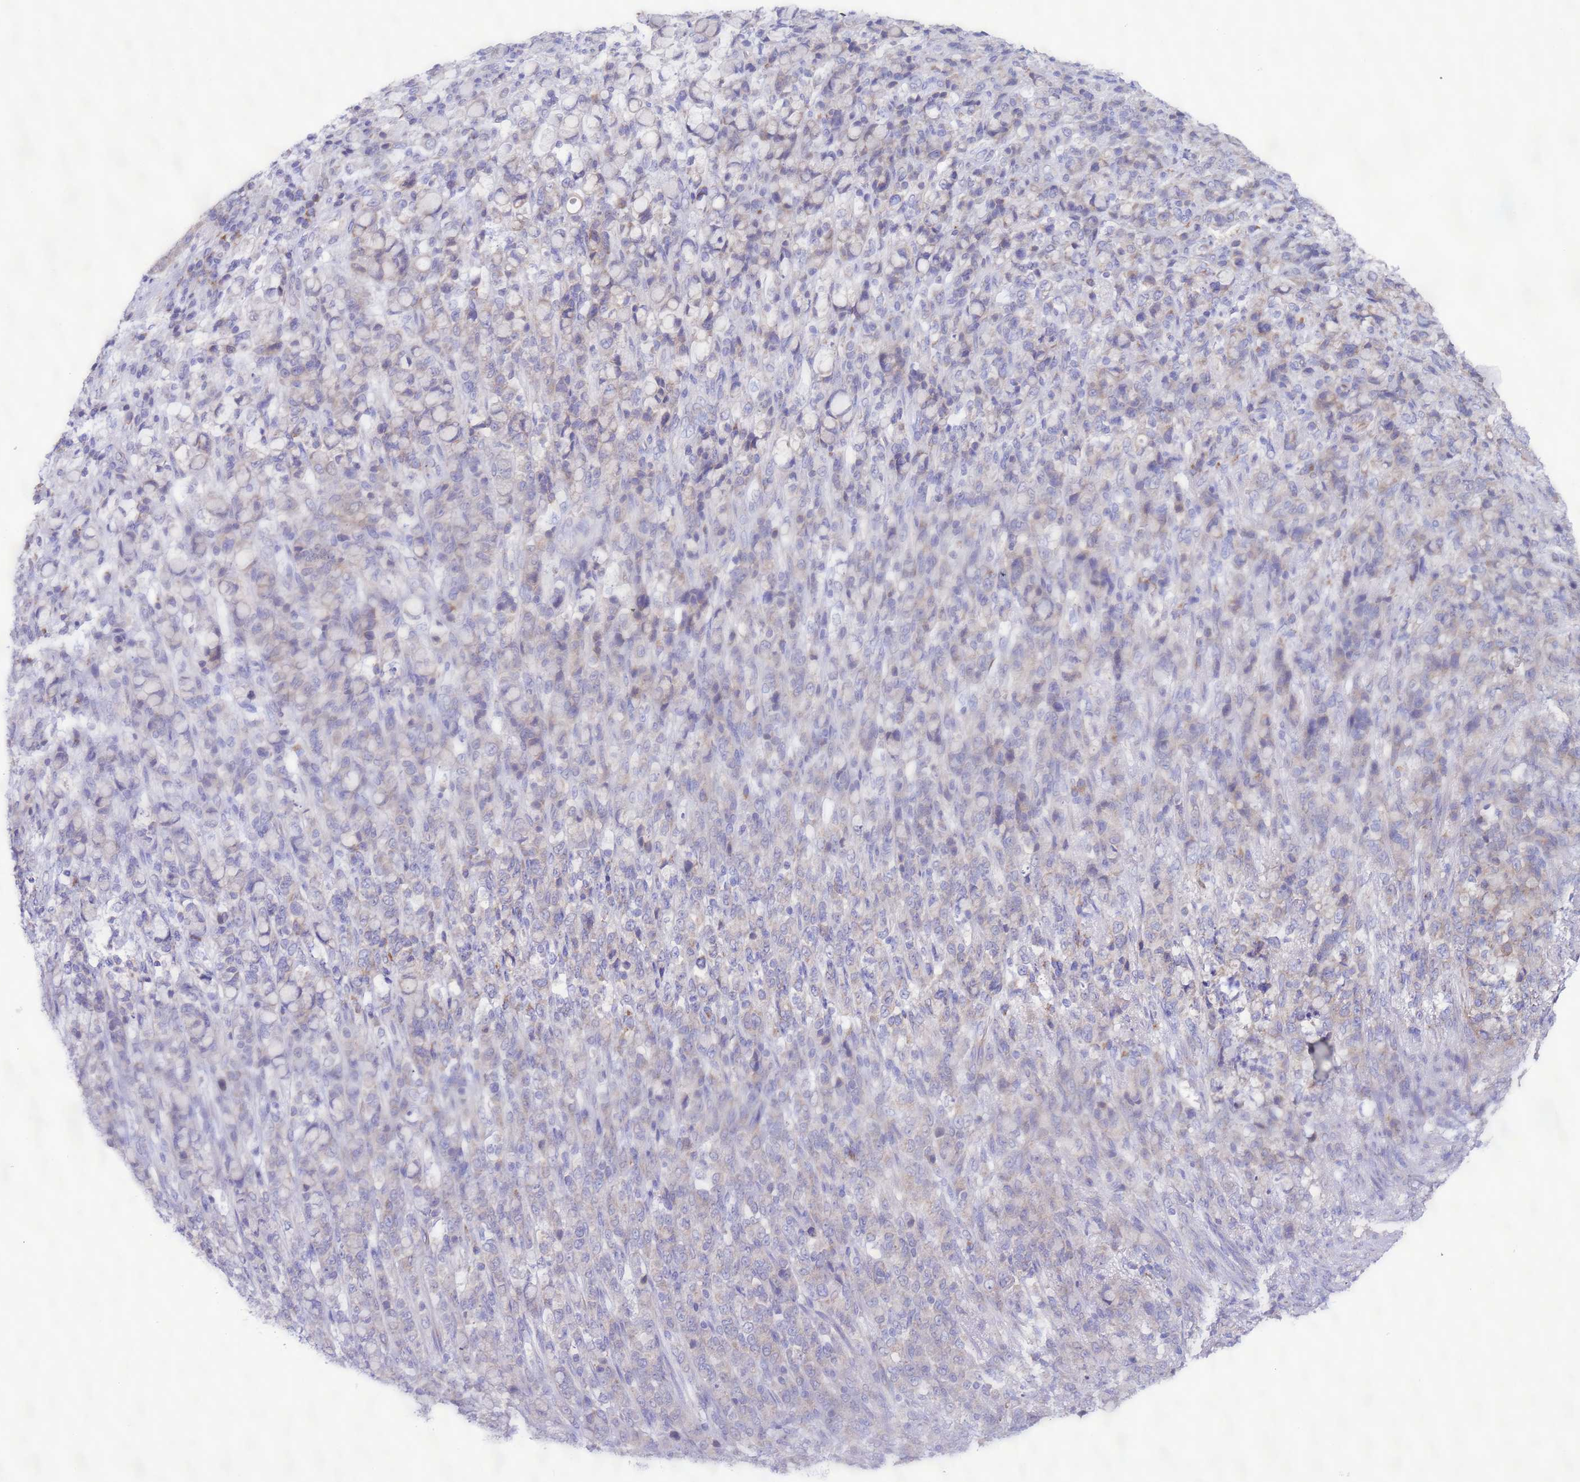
{"staining": {"intensity": "negative", "quantity": "none", "location": "none"}, "tissue": "stomach cancer", "cell_type": "Tumor cells", "image_type": "cancer", "snomed": [{"axis": "morphology", "description": "Normal tissue, NOS"}, {"axis": "morphology", "description": "Adenocarcinoma, NOS"}, {"axis": "topography", "description": "Stomach"}], "caption": "DAB (3,3'-diaminobenzidine) immunohistochemical staining of stomach cancer (adenocarcinoma) exhibits no significant expression in tumor cells. The staining is performed using DAB brown chromogen with nuclei counter-stained in using hematoxylin.", "gene": "AHI1", "patient": {"sex": "female", "age": 79}}